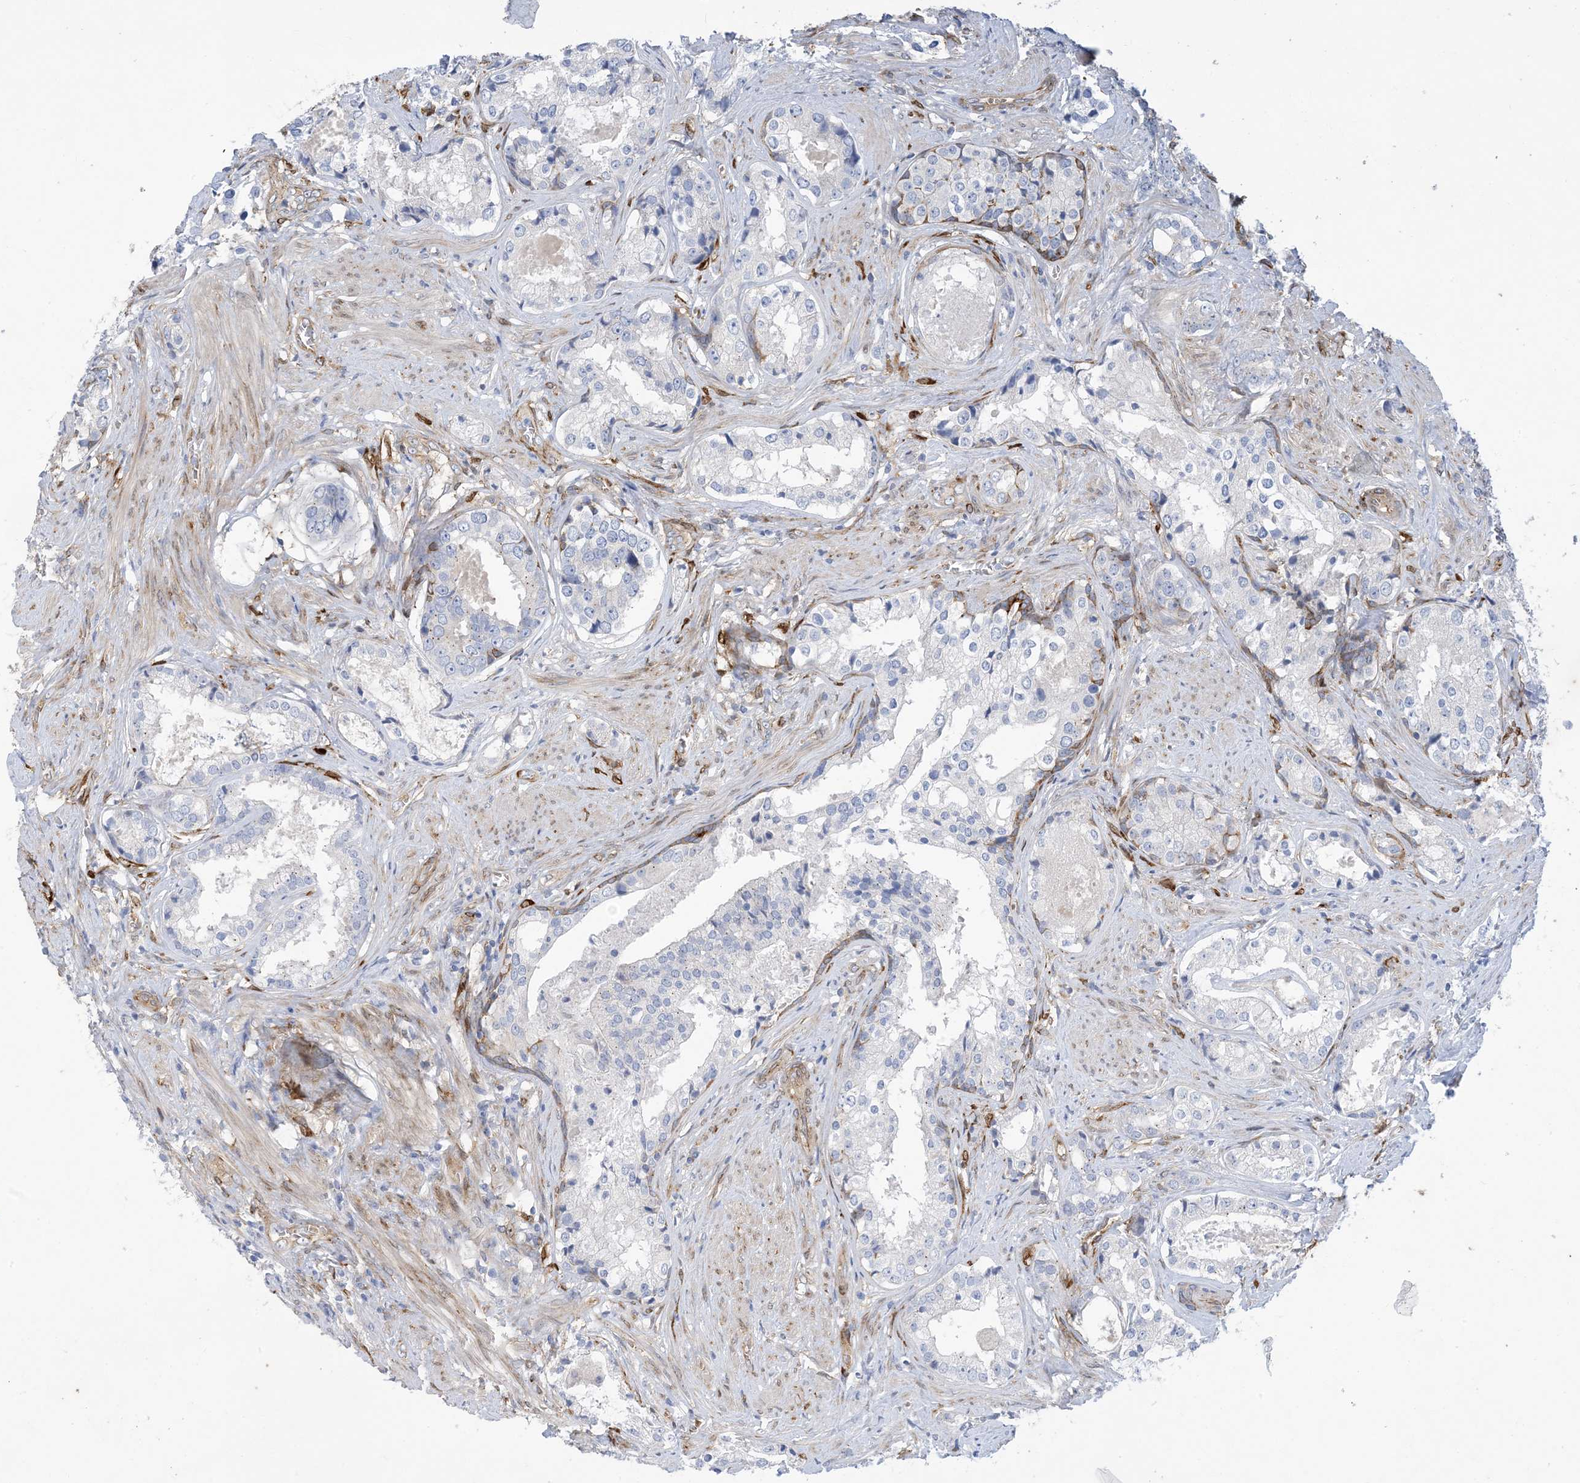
{"staining": {"intensity": "negative", "quantity": "none", "location": "none"}, "tissue": "prostate cancer", "cell_type": "Tumor cells", "image_type": "cancer", "snomed": [{"axis": "morphology", "description": "Adenocarcinoma, High grade"}, {"axis": "topography", "description": "Prostate"}], "caption": "Immunohistochemical staining of human prostate cancer (high-grade adenocarcinoma) reveals no significant positivity in tumor cells. Brightfield microscopy of immunohistochemistry (IHC) stained with DAB (brown) and hematoxylin (blue), captured at high magnification.", "gene": "RBMS3", "patient": {"sex": "male", "age": 58}}